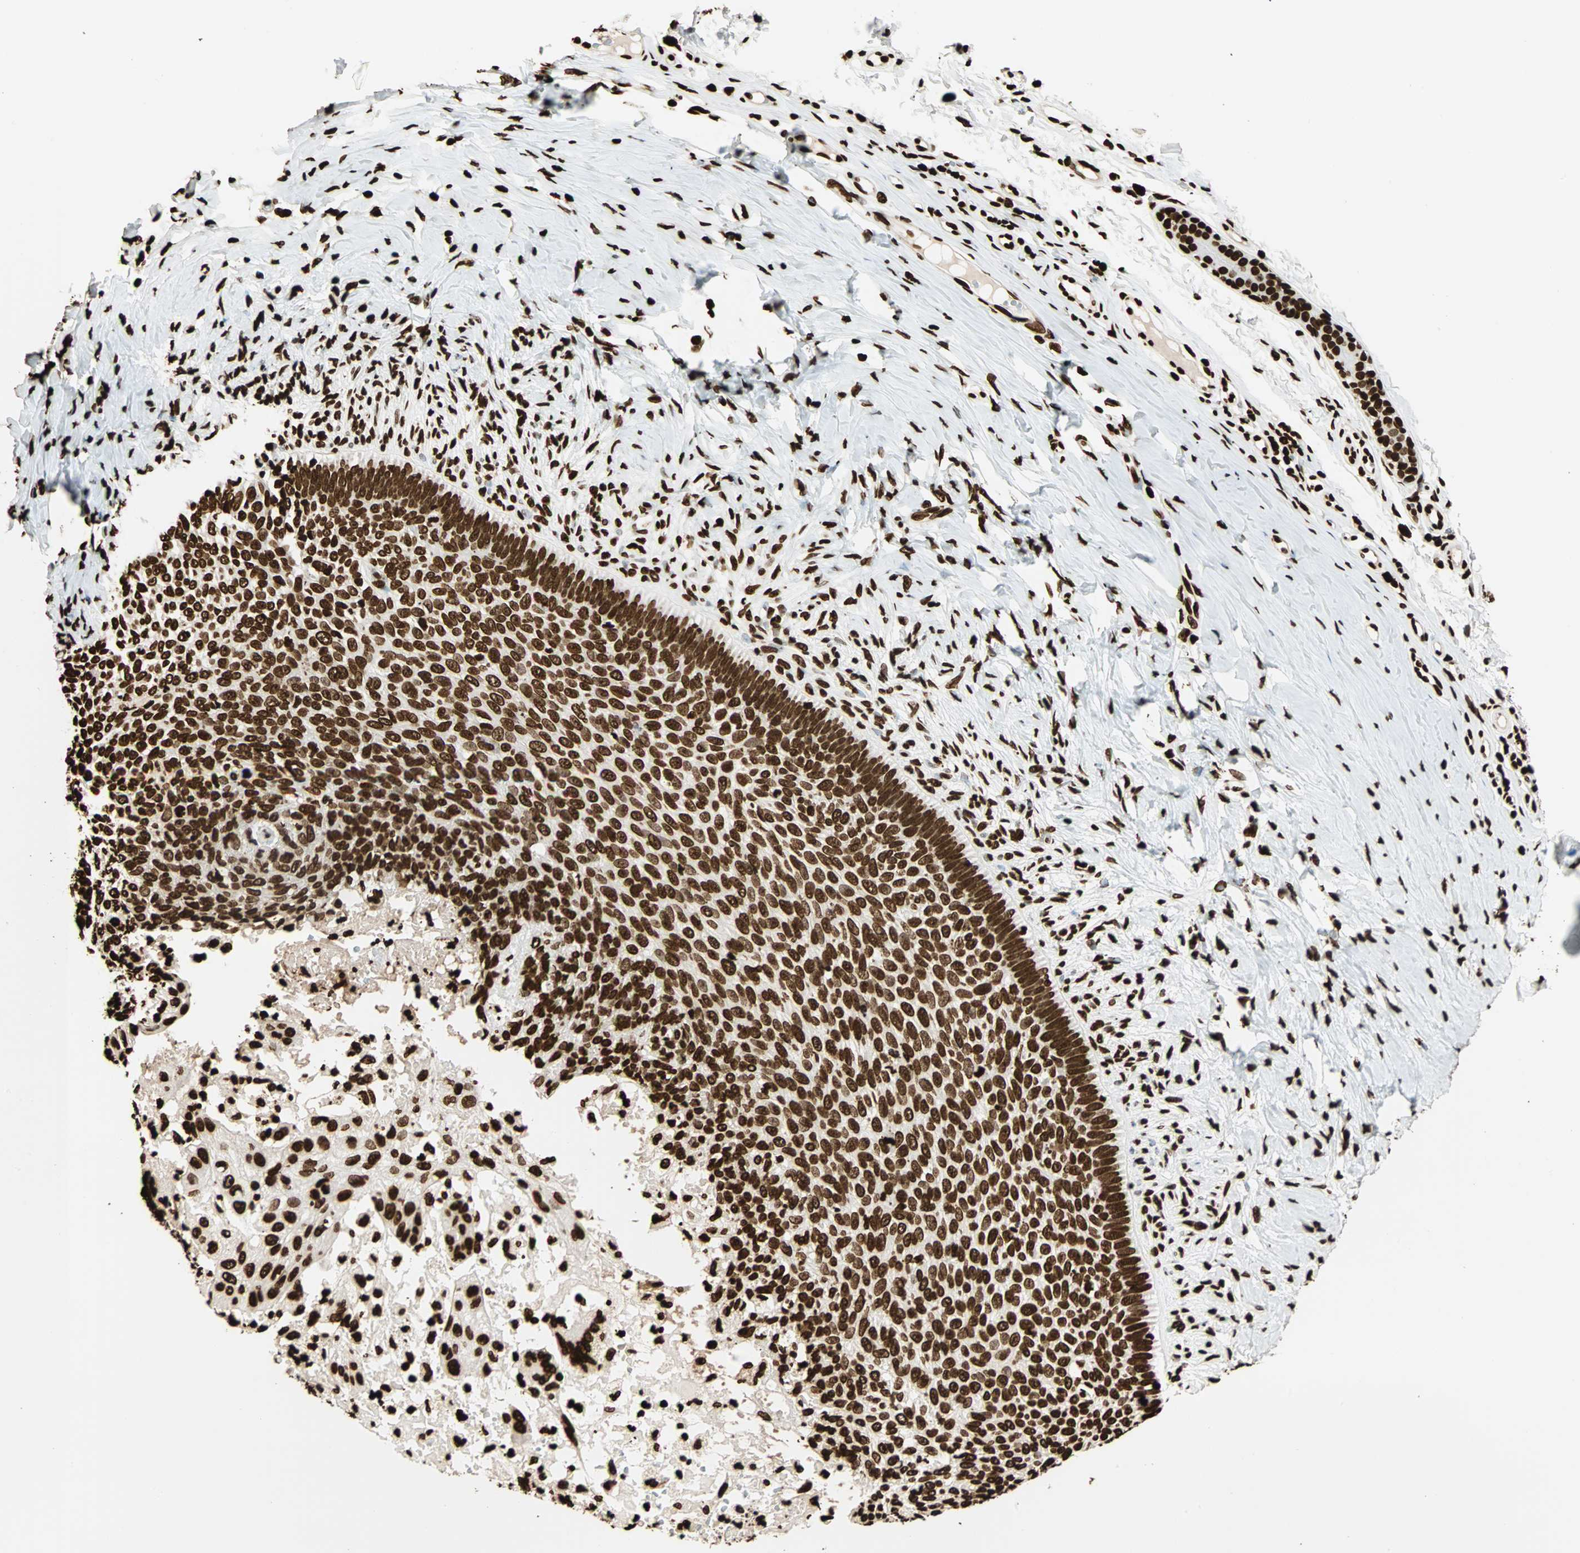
{"staining": {"intensity": "strong", "quantity": ">75%", "location": "nuclear"}, "tissue": "skin cancer", "cell_type": "Tumor cells", "image_type": "cancer", "snomed": [{"axis": "morphology", "description": "Normal tissue, NOS"}, {"axis": "morphology", "description": "Basal cell carcinoma"}, {"axis": "topography", "description": "Skin"}], "caption": "Tumor cells show strong nuclear staining in about >75% of cells in skin basal cell carcinoma.", "gene": "GLI2", "patient": {"sex": "male", "age": 87}}